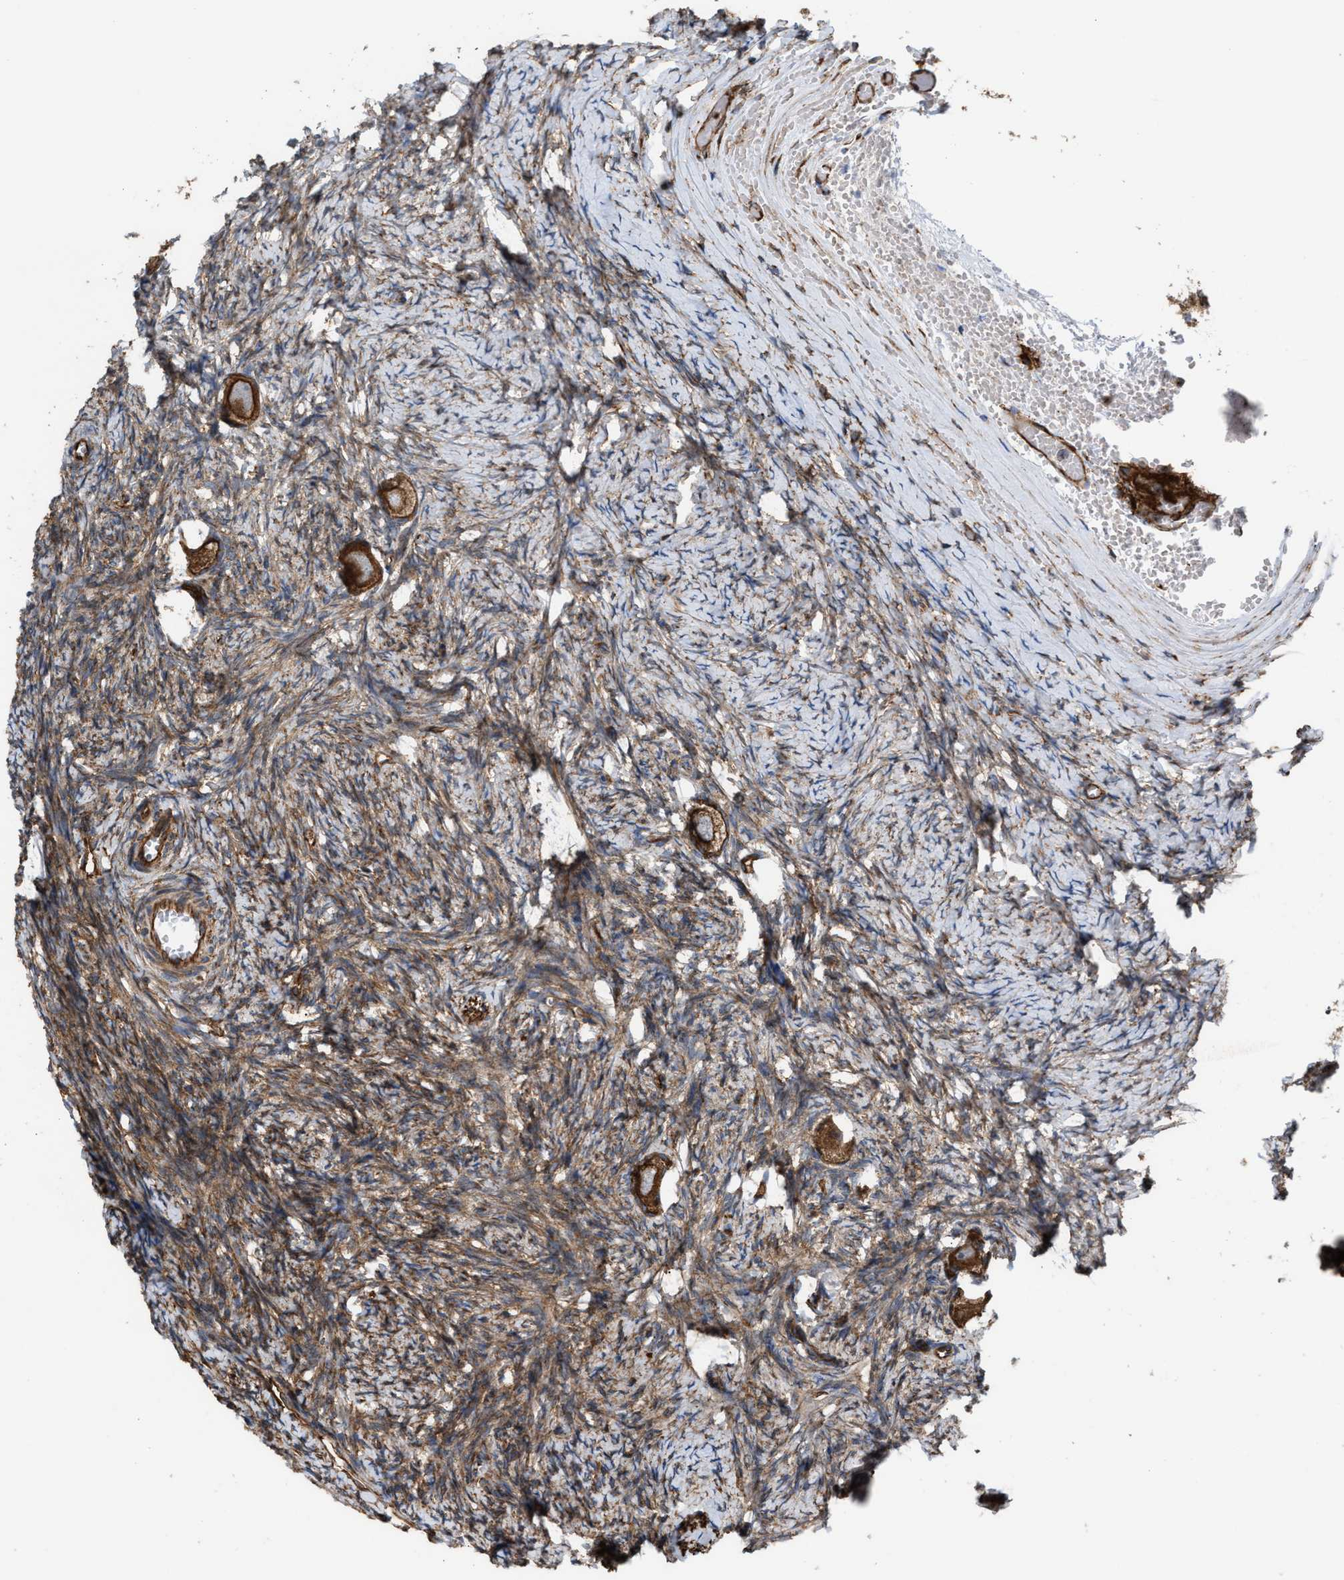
{"staining": {"intensity": "moderate", "quantity": ">75%", "location": "cytoplasmic/membranous"}, "tissue": "ovary", "cell_type": "Follicle cells", "image_type": "normal", "snomed": [{"axis": "morphology", "description": "Normal tissue, NOS"}, {"axis": "topography", "description": "Ovary"}], "caption": "A brown stain shows moderate cytoplasmic/membranous positivity of a protein in follicle cells of benign human ovary. (brown staining indicates protein expression, while blue staining denotes nuclei).", "gene": "EPS15L1", "patient": {"sex": "female", "age": 27}}